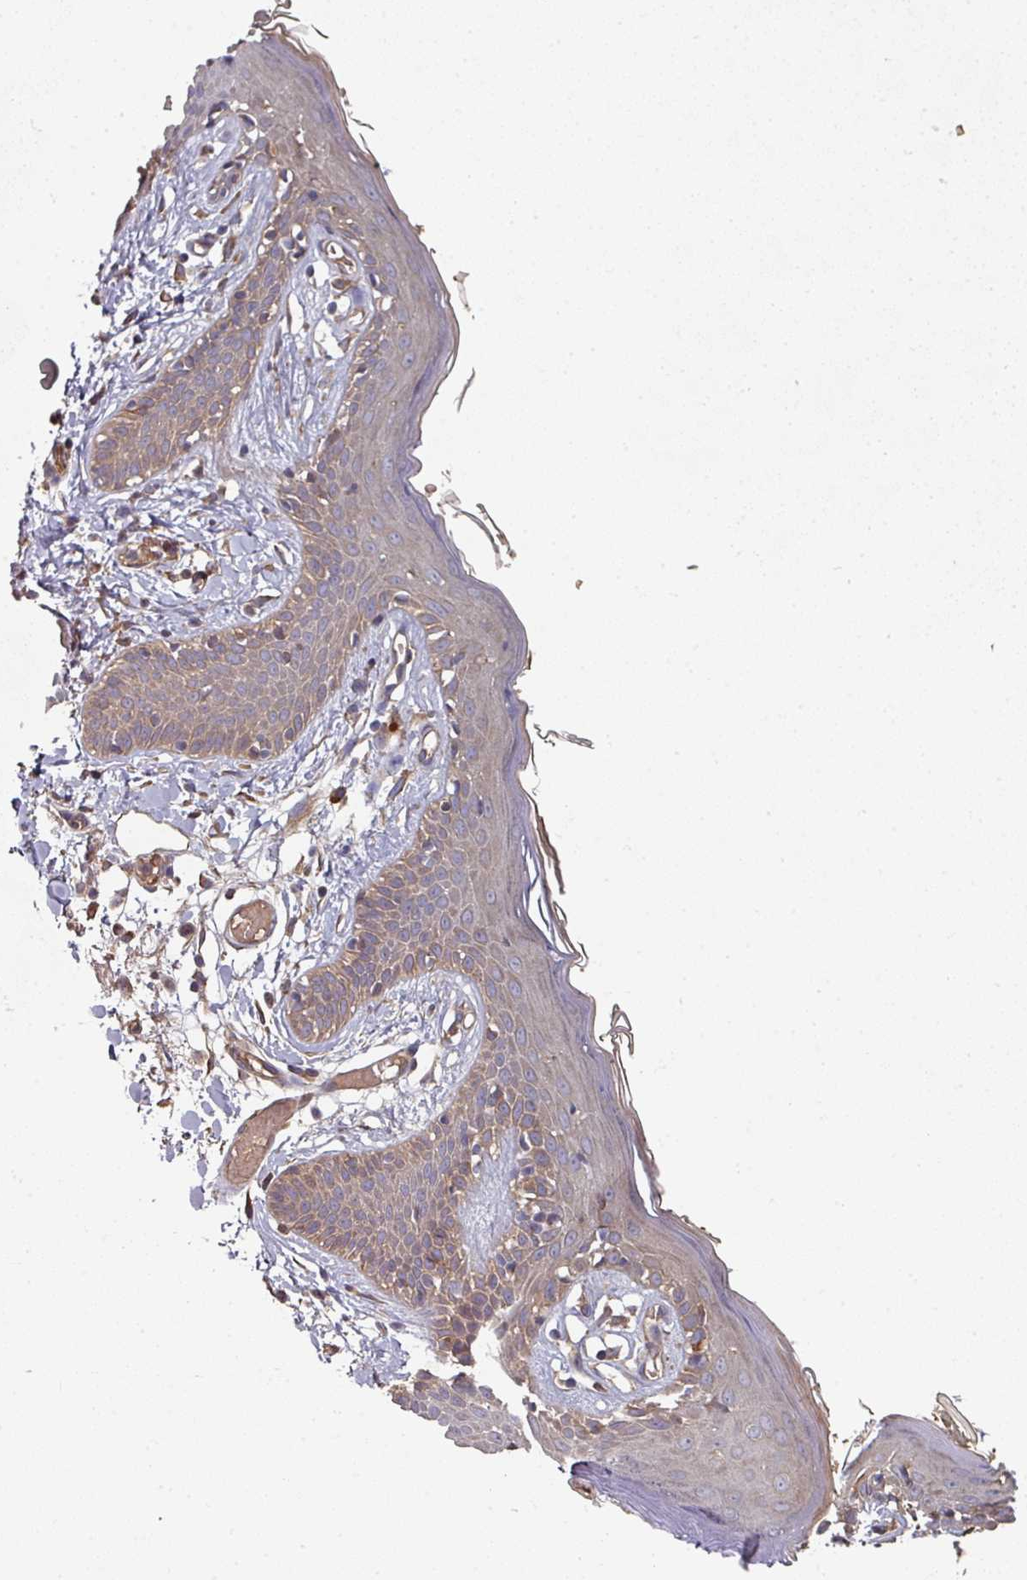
{"staining": {"intensity": "weak", "quantity": ">75%", "location": "cytoplasmic/membranous"}, "tissue": "skin", "cell_type": "Fibroblasts", "image_type": "normal", "snomed": [{"axis": "morphology", "description": "Normal tissue, NOS"}, {"axis": "topography", "description": "Skin"}], "caption": "A brown stain labels weak cytoplasmic/membranous staining of a protein in fibroblasts of normal human skin.", "gene": "EDEM2", "patient": {"sex": "male", "age": 79}}